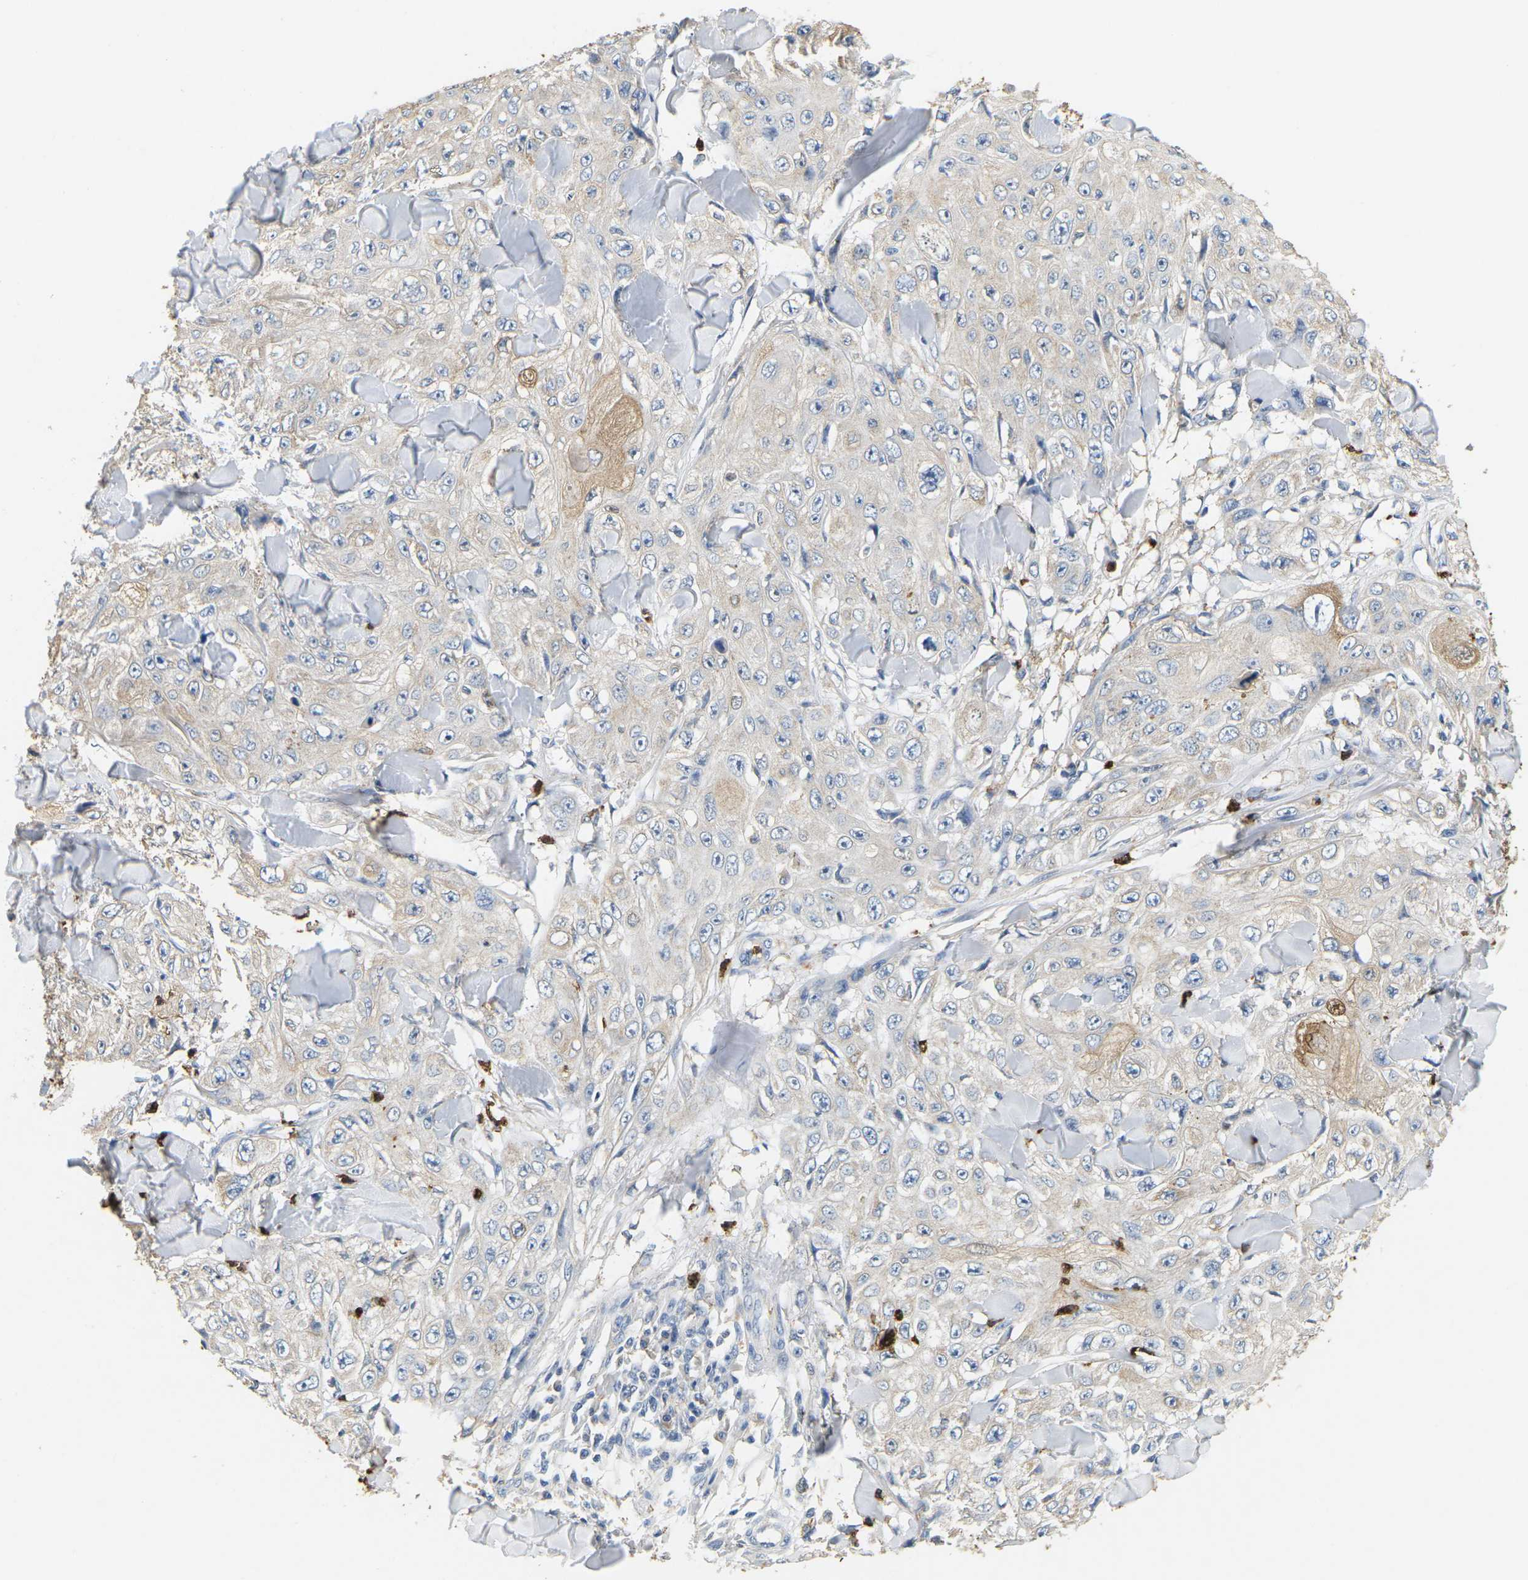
{"staining": {"intensity": "weak", "quantity": "25%-75%", "location": "cytoplasmic/membranous"}, "tissue": "skin cancer", "cell_type": "Tumor cells", "image_type": "cancer", "snomed": [{"axis": "morphology", "description": "Squamous cell carcinoma, NOS"}, {"axis": "topography", "description": "Skin"}], "caption": "Skin cancer (squamous cell carcinoma) stained for a protein (brown) displays weak cytoplasmic/membranous positive positivity in about 25%-75% of tumor cells.", "gene": "ADM", "patient": {"sex": "male", "age": 86}}